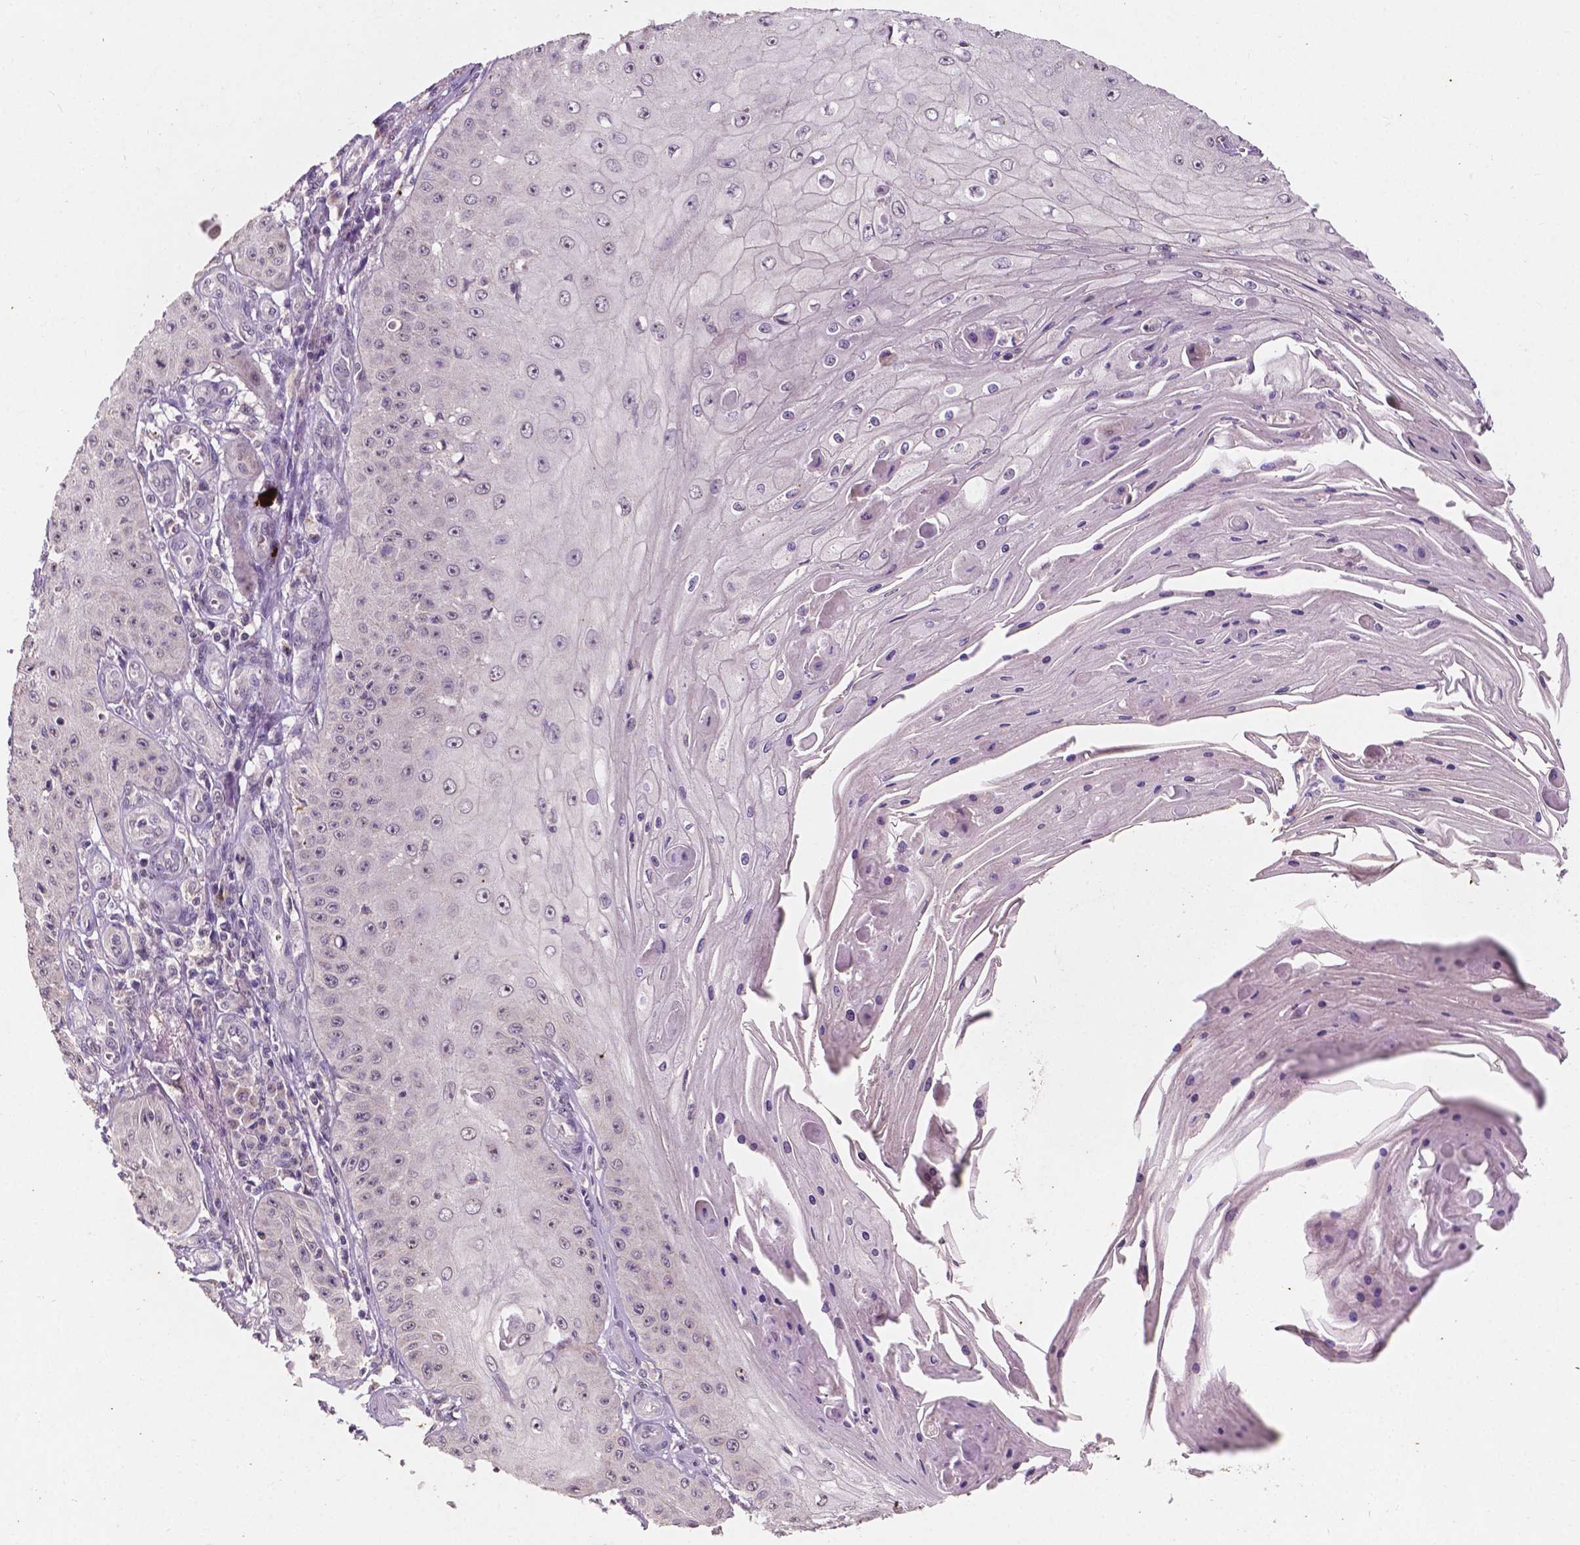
{"staining": {"intensity": "negative", "quantity": "none", "location": "none"}, "tissue": "skin cancer", "cell_type": "Tumor cells", "image_type": "cancer", "snomed": [{"axis": "morphology", "description": "Squamous cell carcinoma, NOS"}, {"axis": "topography", "description": "Skin"}], "caption": "Tumor cells are negative for protein expression in human skin squamous cell carcinoma.", "gene": "SIRT2", "patient": {"sex": "male", "age": 70}}